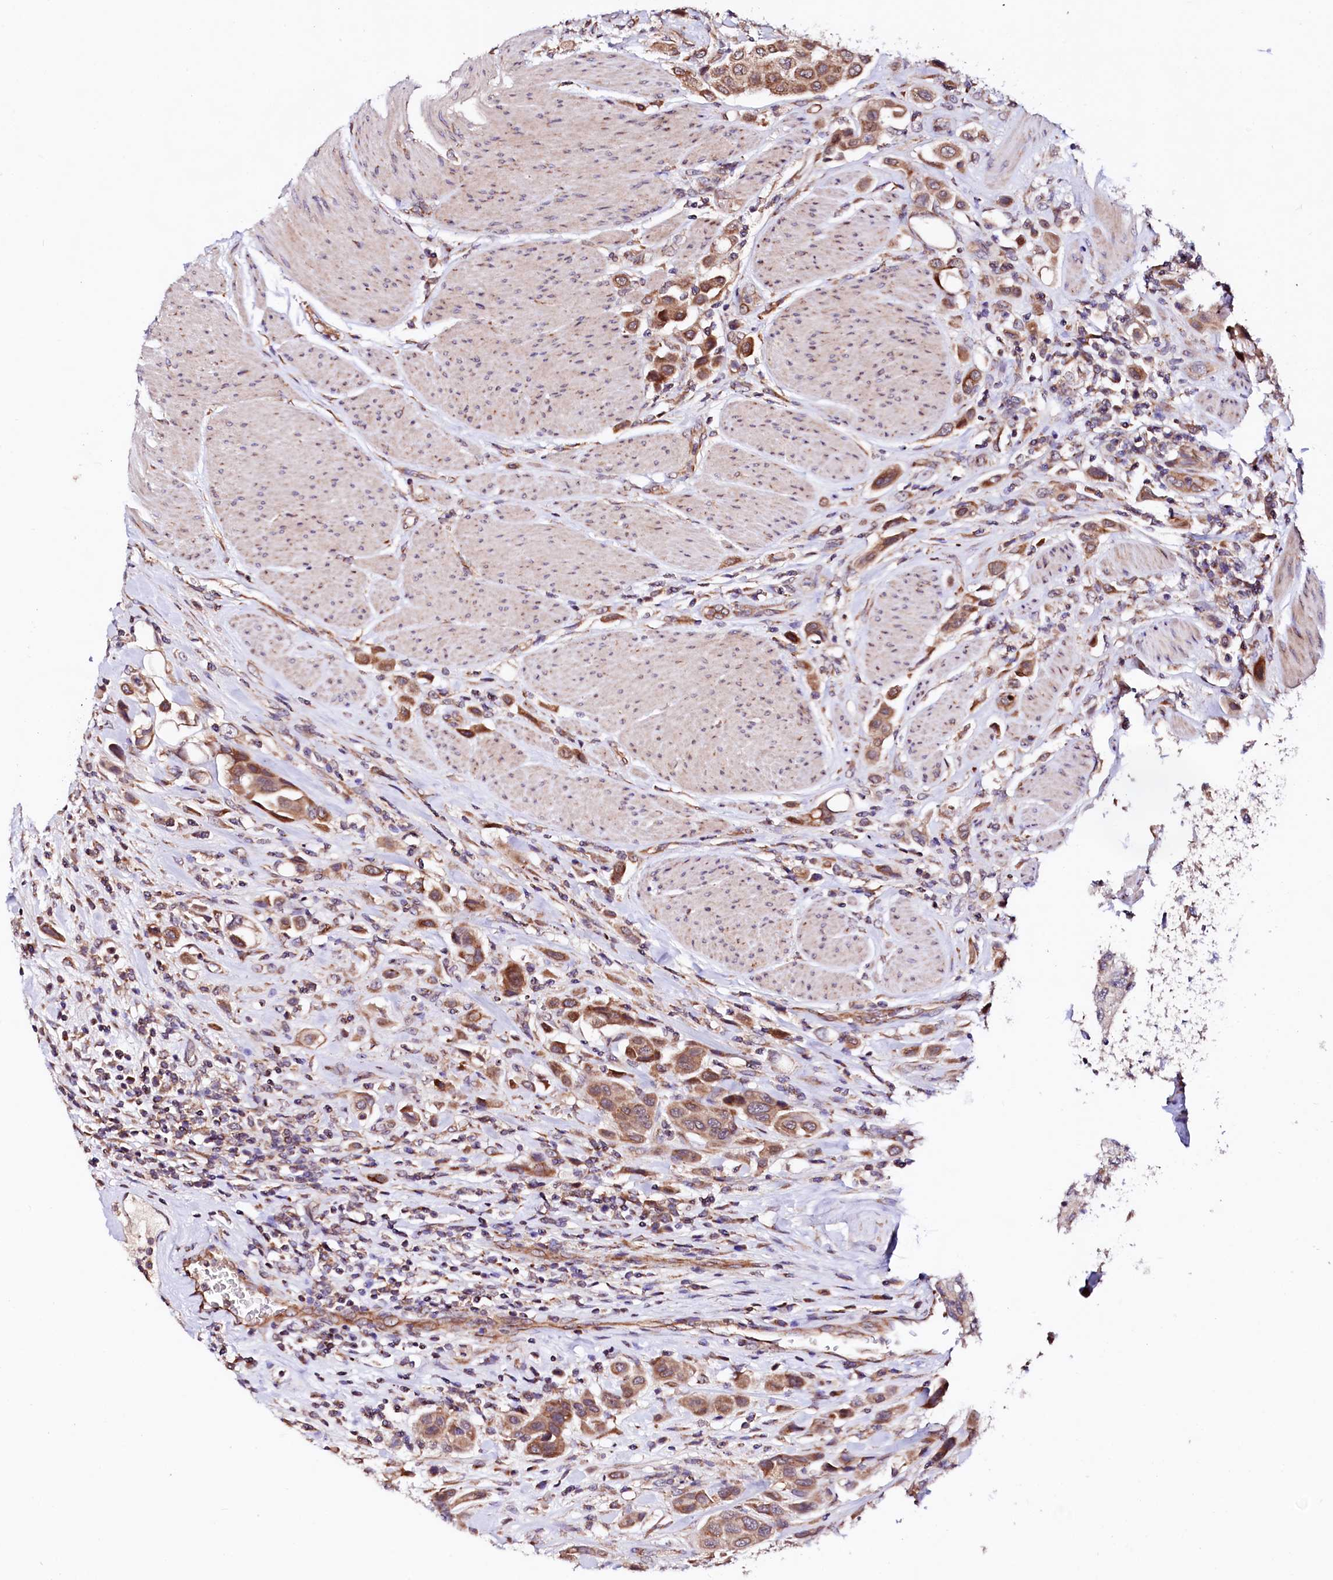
{"staining": {"intensity": "moderate", "quantity": ">75%", "location": "cytoplasmic/membranous"}, "tissue": "urothelial cancer", "cell_type": "Tumor cells", "image_type": "cancer", "snomed": [{"axis": "morphology", "description": "Urothelial carcinoma, High grade"}, {"axis": "topography", "description": "Urinary bladder"}], "caption": "Urothelial carcinoma (high-grade) tissue shows moderate cytoplasmic/membranous staining in approximately >75% of tumor cells, visualized by immunohistochemistry. The protein of interest is shown in brown color, while the nuclei are stained blue.", "gene": "UBE3C", "patient": {"sex": "male", "age": 50}}